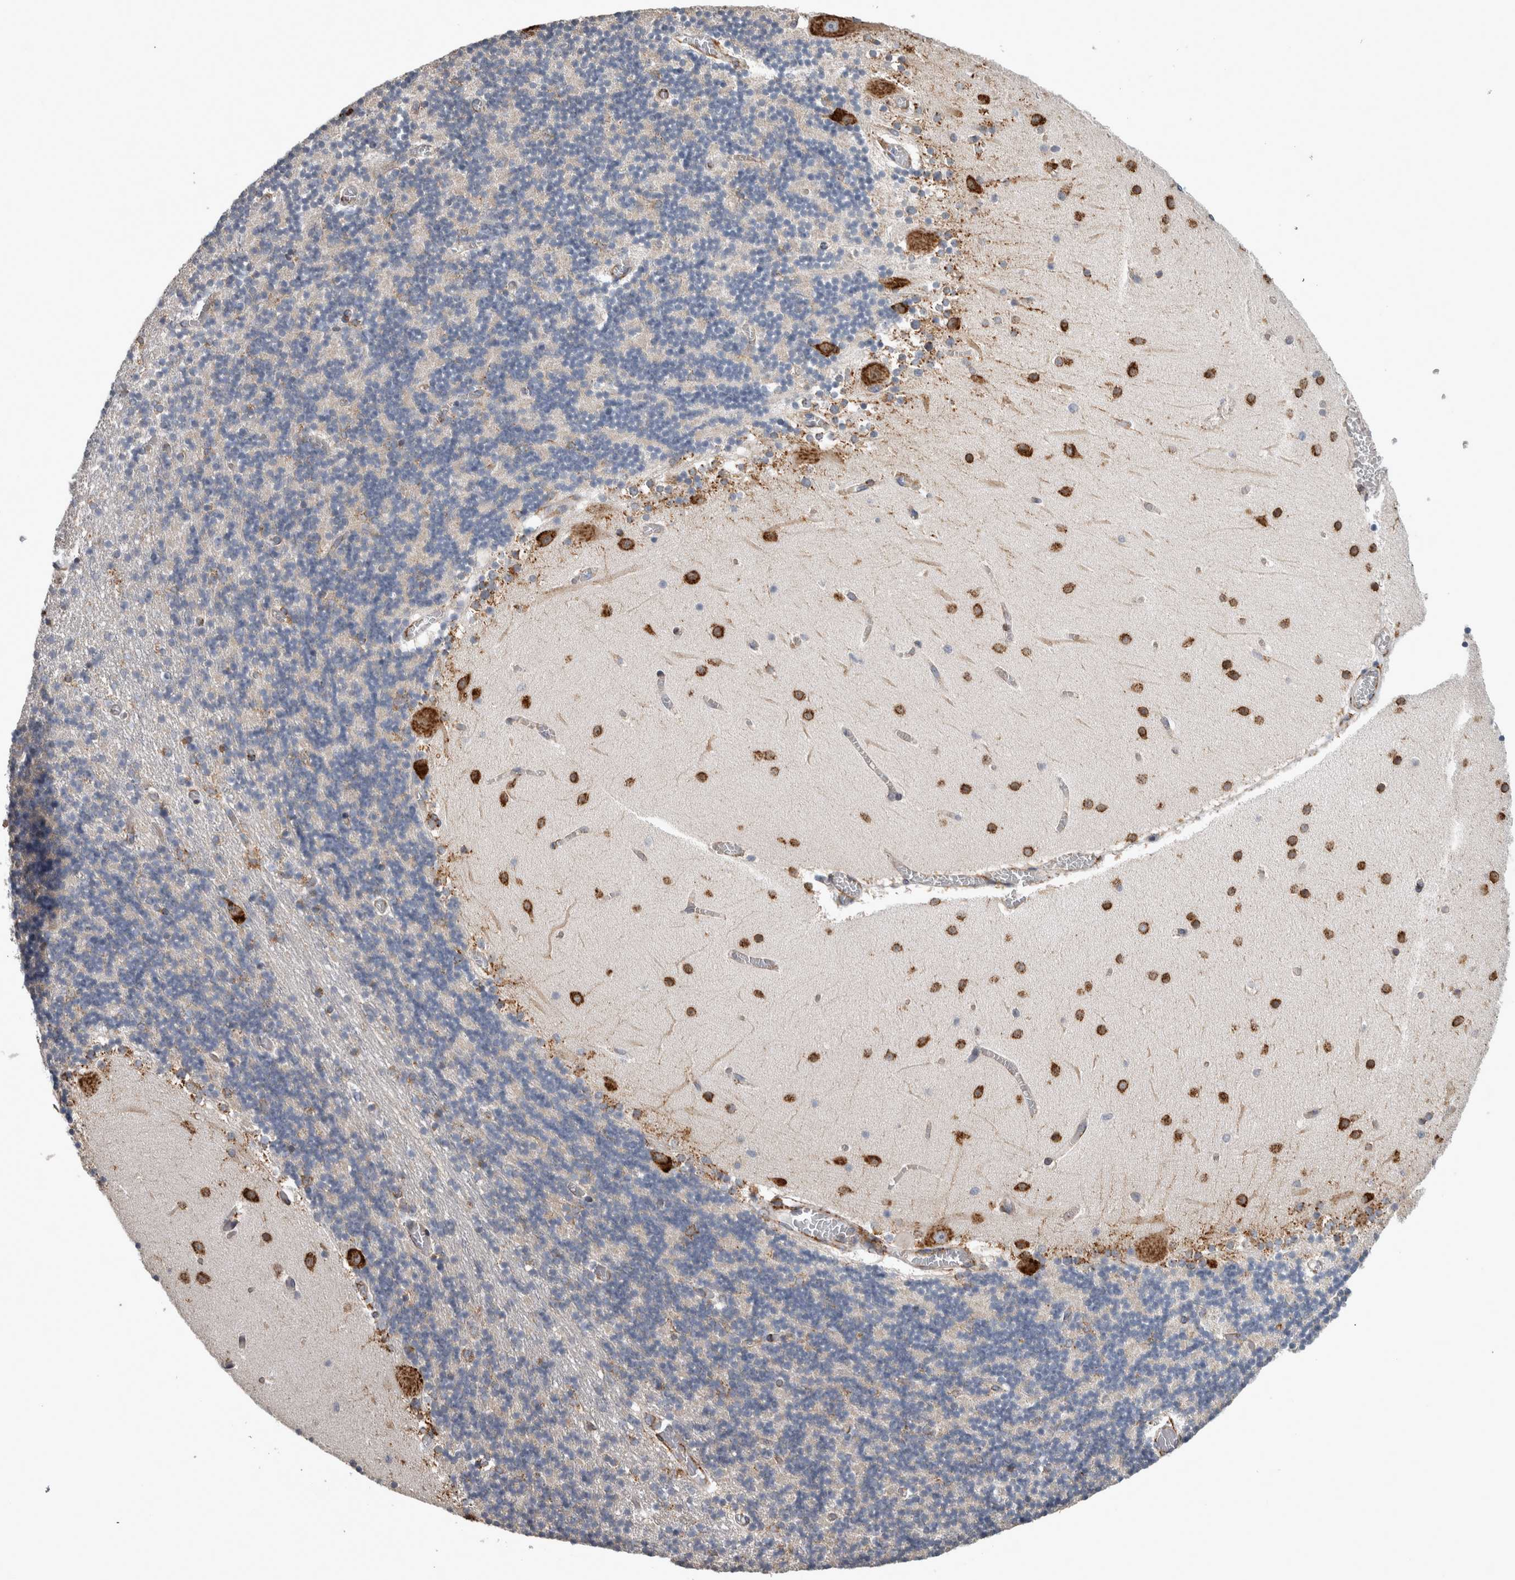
{"staining": {"intensity": "negative", "quantity": "none", "location": "none"}, "tissue": "cerebellum", "cell_type": "Cells in granular layer", "image_type": "normal", "snomed": [{"axis": "morphology", "description": "Normal tissue, NOS"}, {"axis": "topography", "description": "Cerebellum"}], "caption": "Protein analysis of normal cerebellum displays no significant expression in cells in granular layer.", "gene": "FHIP2B", "patient": {"sex": "female", "age": 28}}